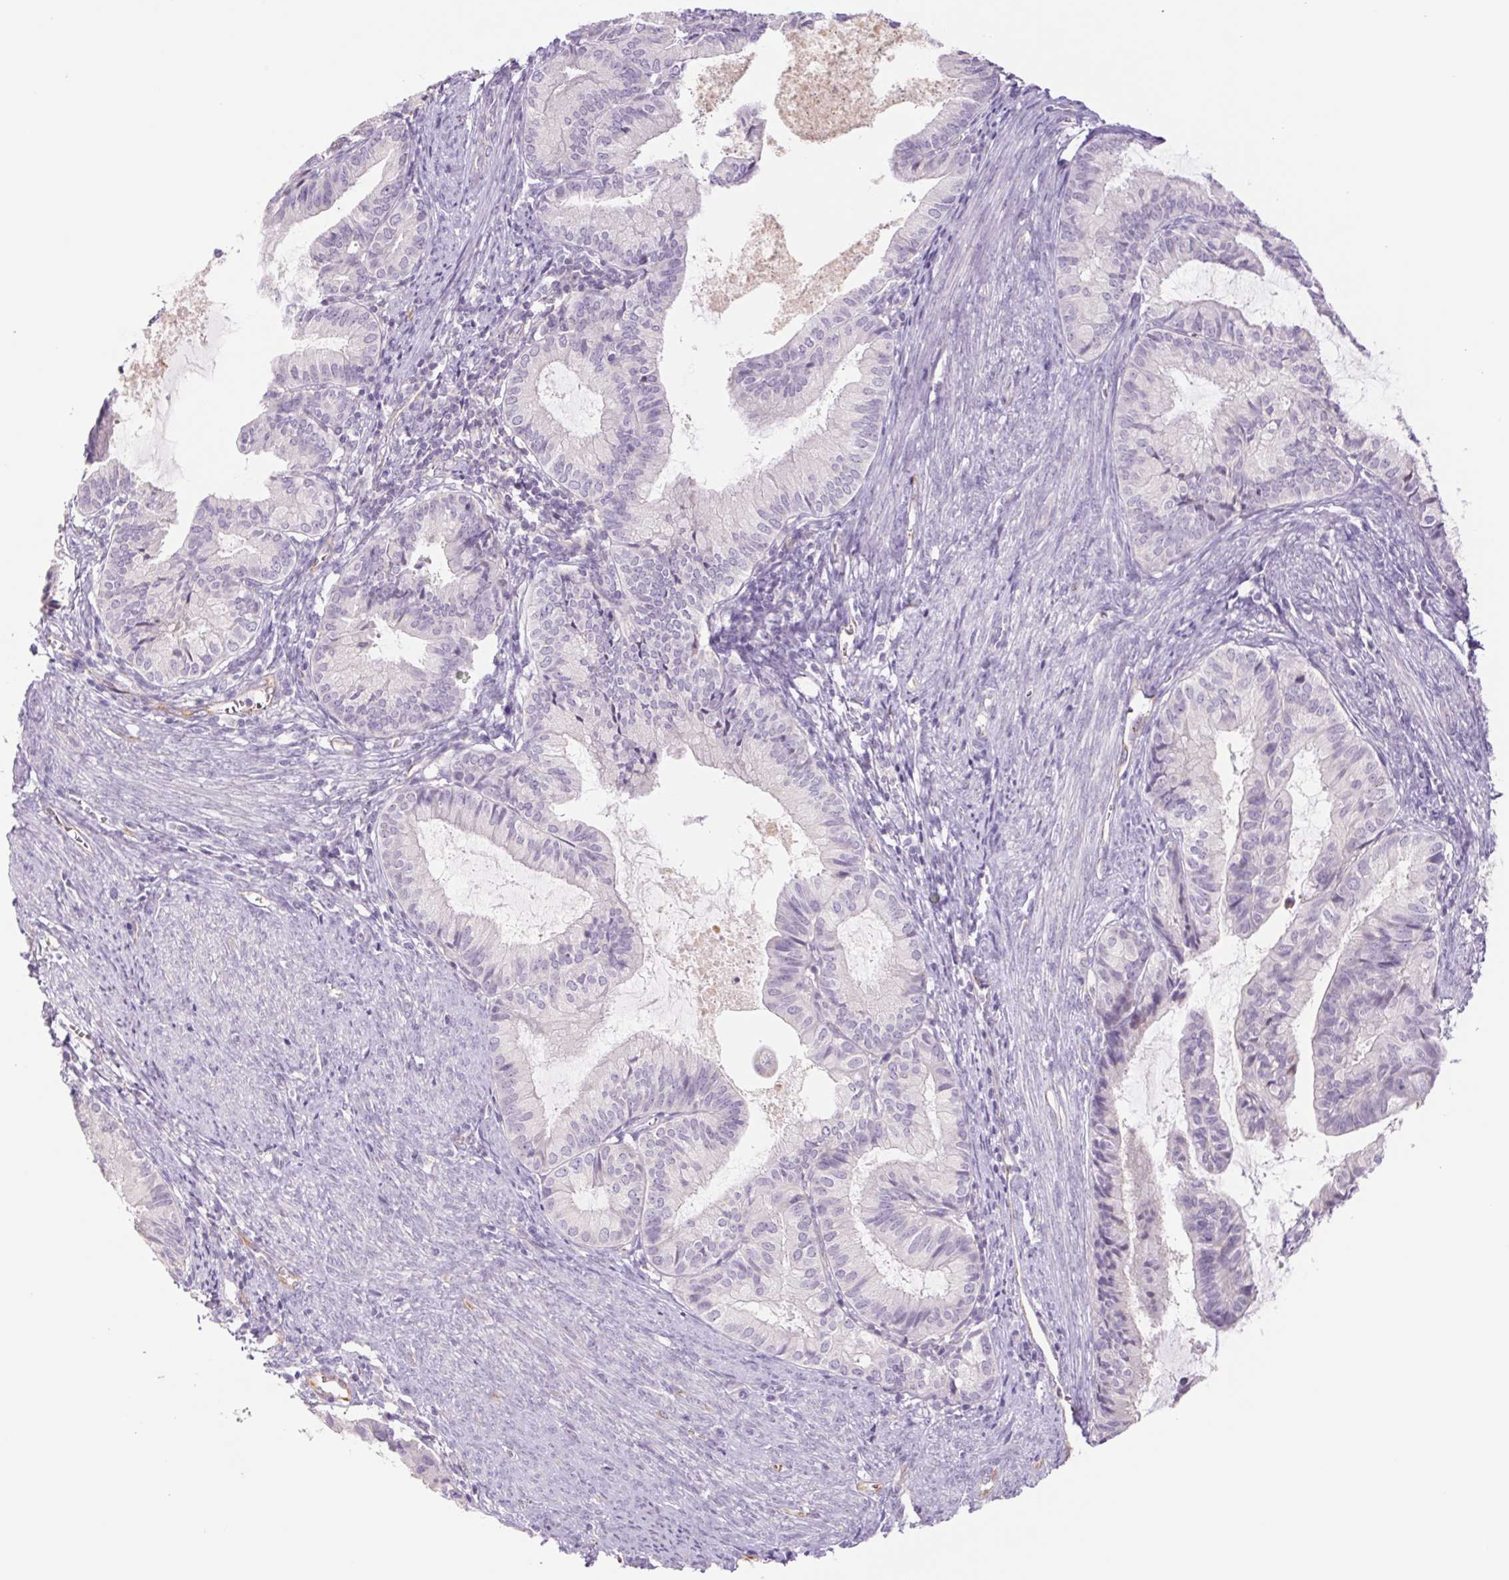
{"staining": {"intensity": "negative", "quantity": "none", "location": "none"}, "tissue": "endometrial cancer", "cell_type": "Tumor cells", "image_type": "cancer", "snomed": [{"axis": "morphology", "description": "Adenocarcinoma, NOS"}, {"axis": "topography", "description": "Endometrium"}], "caption": "This is an immunohistochemistry (IHC) micrograph of human endometrial cancer (adenocarcinoma). There is no staining in tumor cells.", "gene": "IGFL3", "patient": {"sex": "female", "age": 86}}